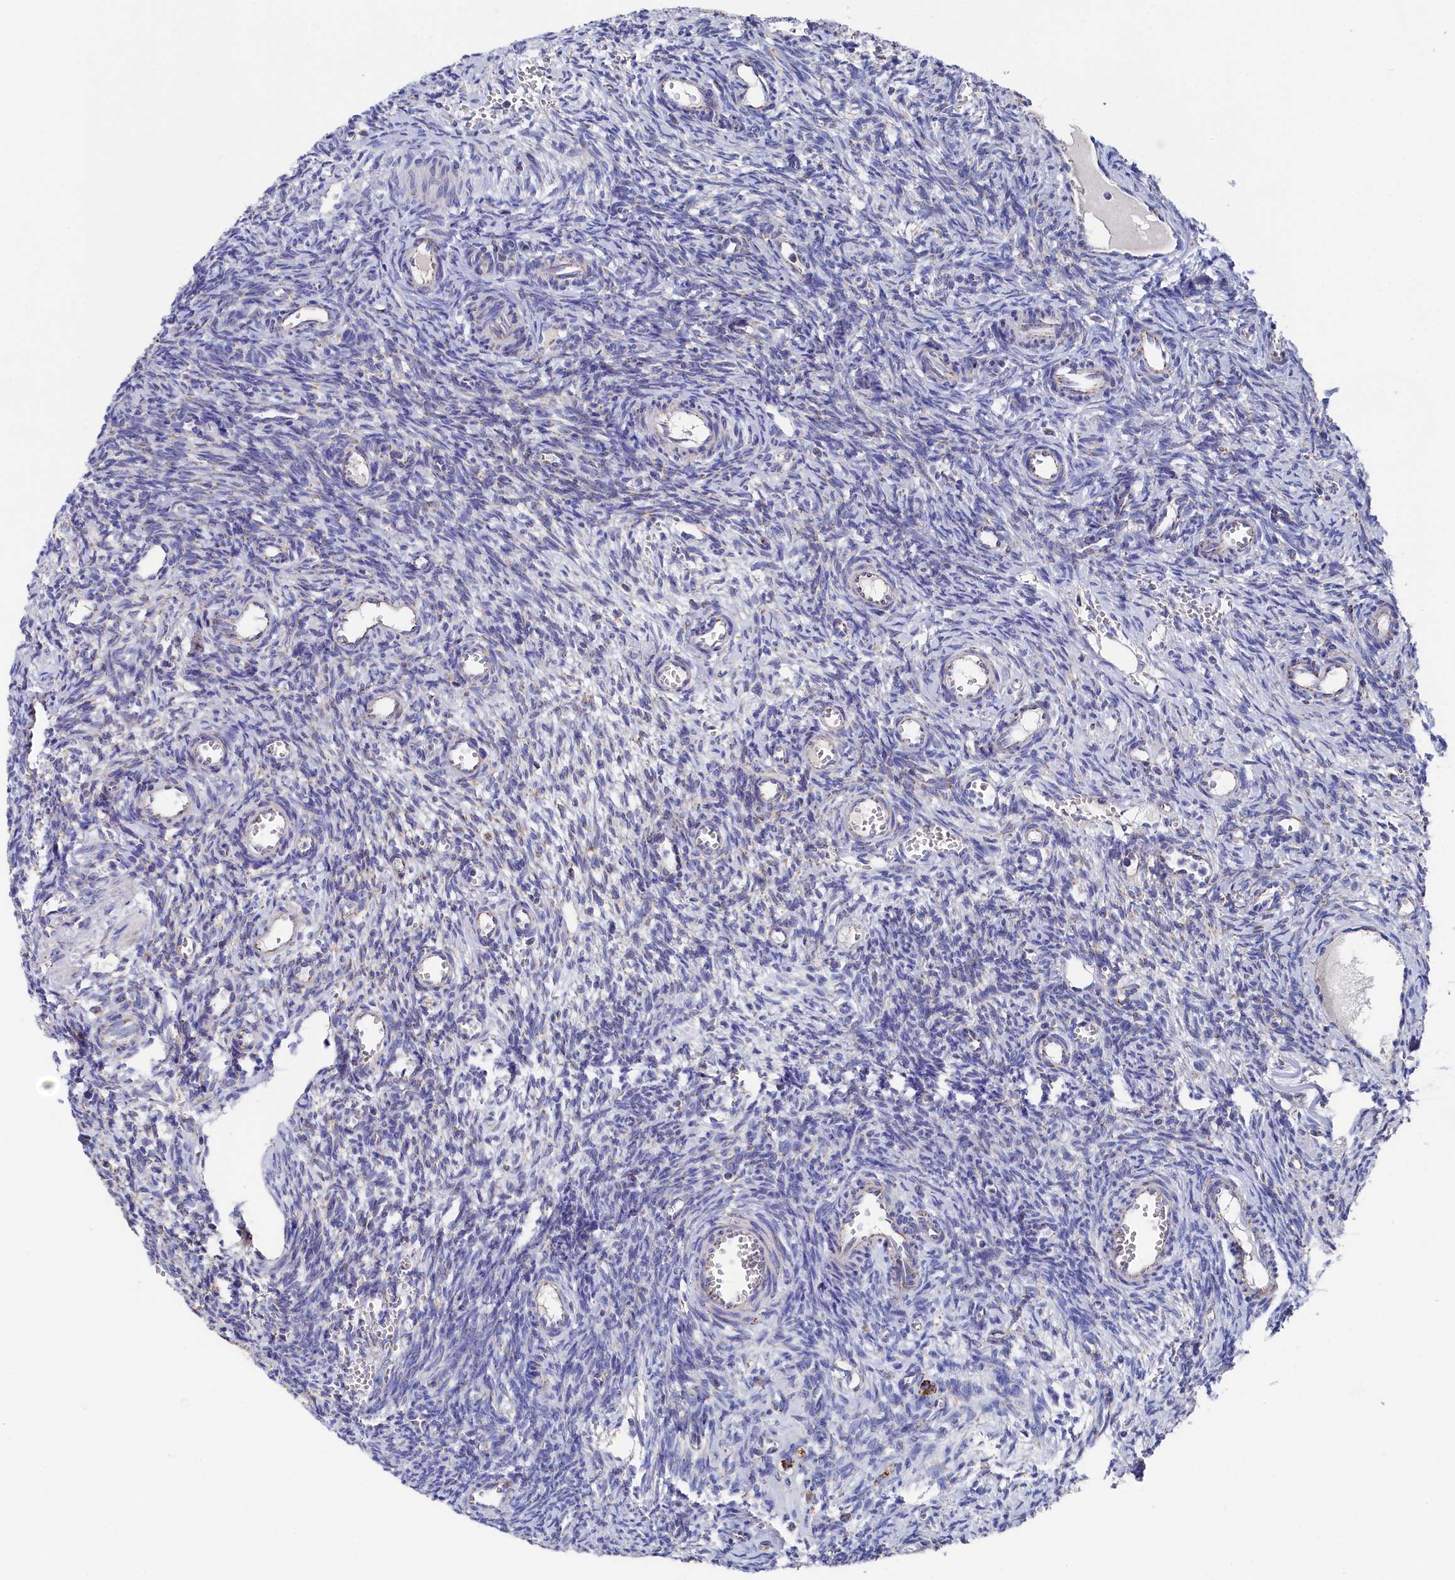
{"staining": {"intensity": "strong", "quantity": ">75%", "location": "cytoplasmic/membranous"}, "tissue": "ovary", "cell_type": "Follicle cells", "image_type": "normal", "snomed": [{"axis": "morphology", "description": "Normal tissue, NOS"}, {"axis": "topography", "description": "Ovary"}], "caption": "Immunohistochemistry image of normal human ovary stained for a protein (brown), which shows high levels of strong cytoplasmic/membranous positivity in approximately >75% of follicle cells.", "gene": "MMAB", "patient": {"sex": "female", "age": 39}}